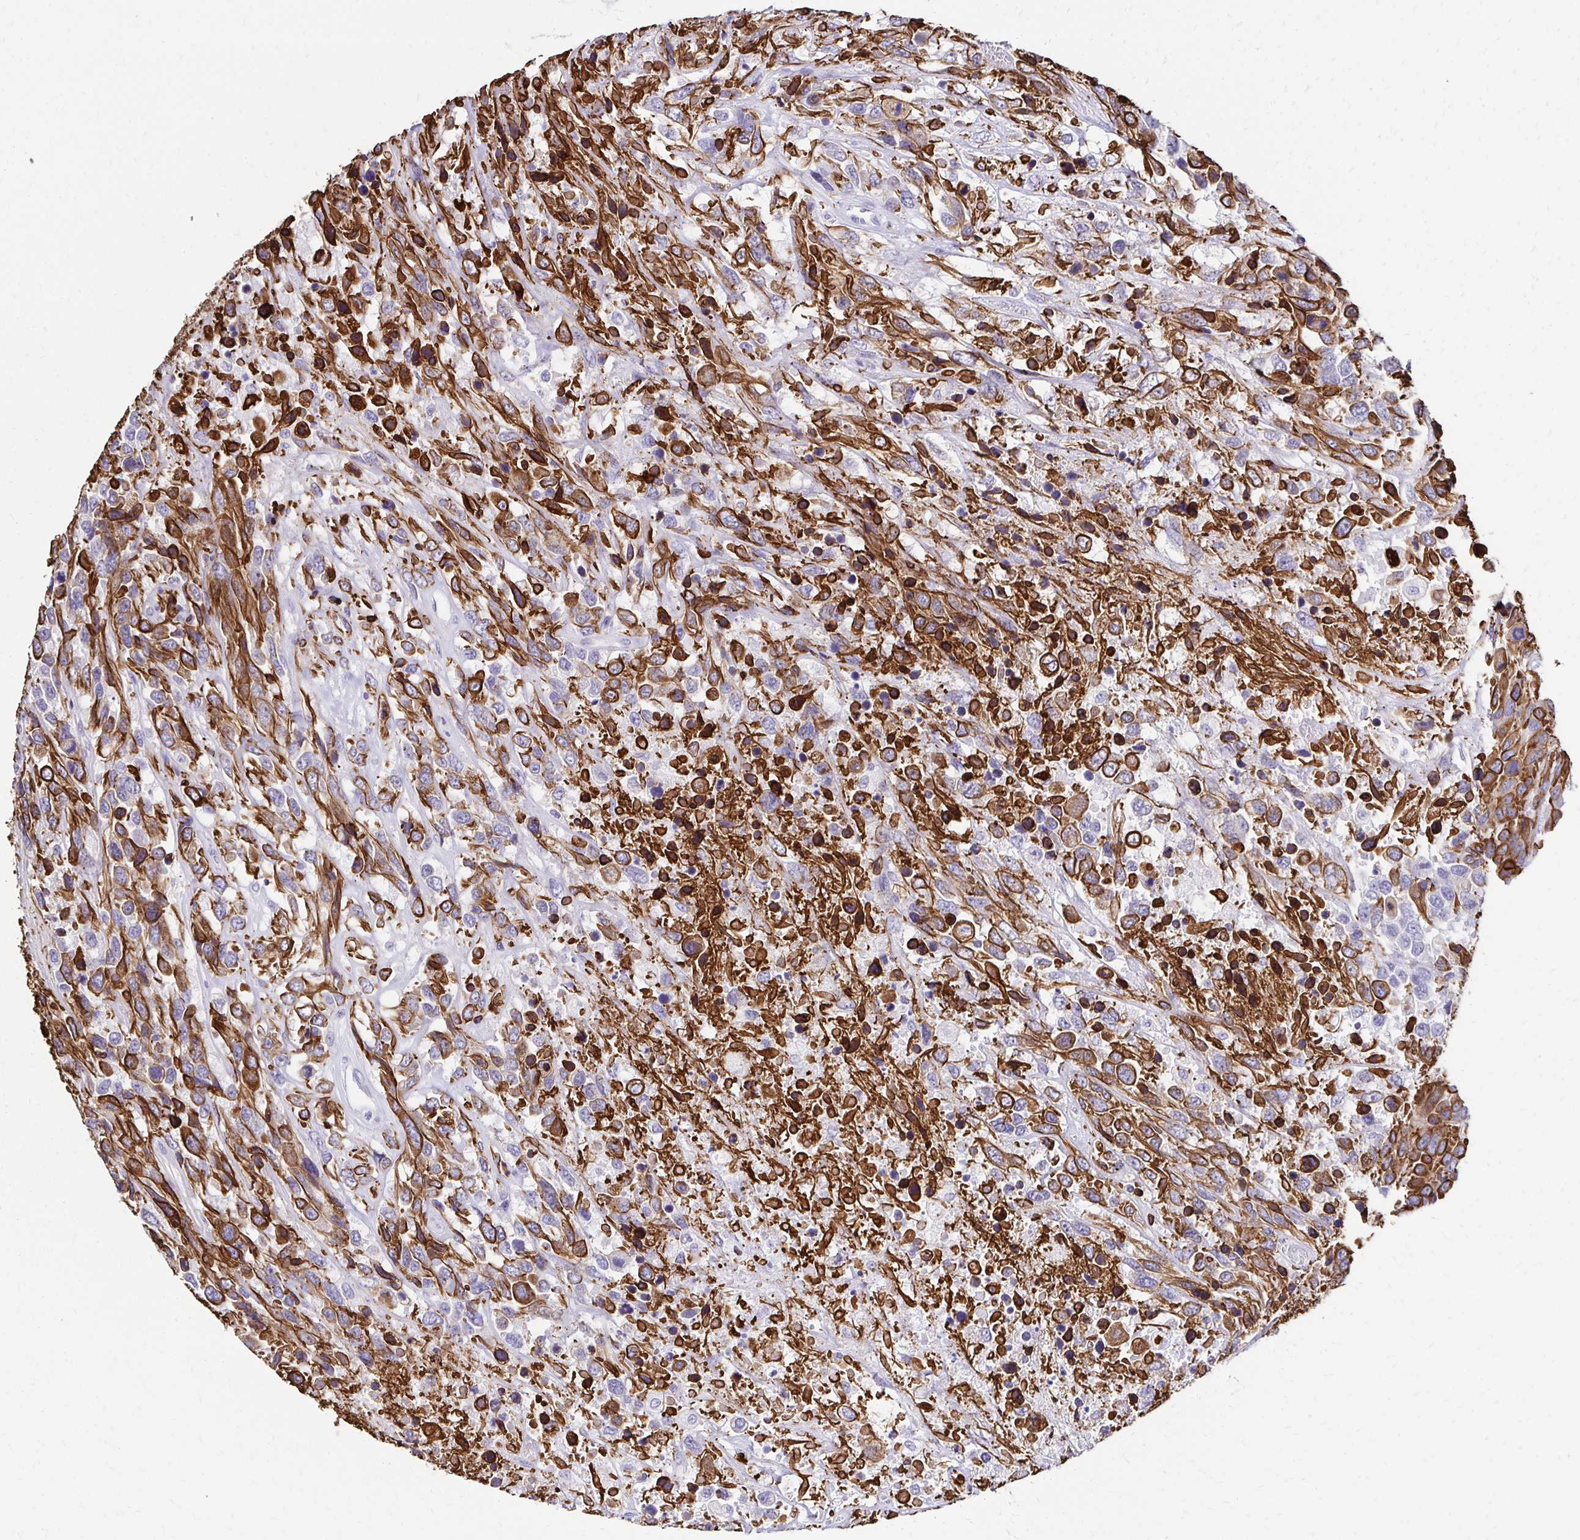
{"staining": {"intensity": "strong", "quantity": ">75%", "location": "cytoplasmic/membranous"}, "tissue": "urothelial cancer", "cell_type": "Tumor cells", "image_type": "cancer", "snomed": [{"axis": "morphology", "description": "Urothelial carcinoma, High grade"}, {"axis": "topography", "description": "Urinary bladder"}], "caption": "Immunohistochemistry (IHC) of human urothelial carcinoma (high-grade) displays high levels of strong cytoplasmic/membranous staining in about >75% of tumor cells.", "gene": "C1QTNF2", "patient": {"sex": "female", "age": 70}}